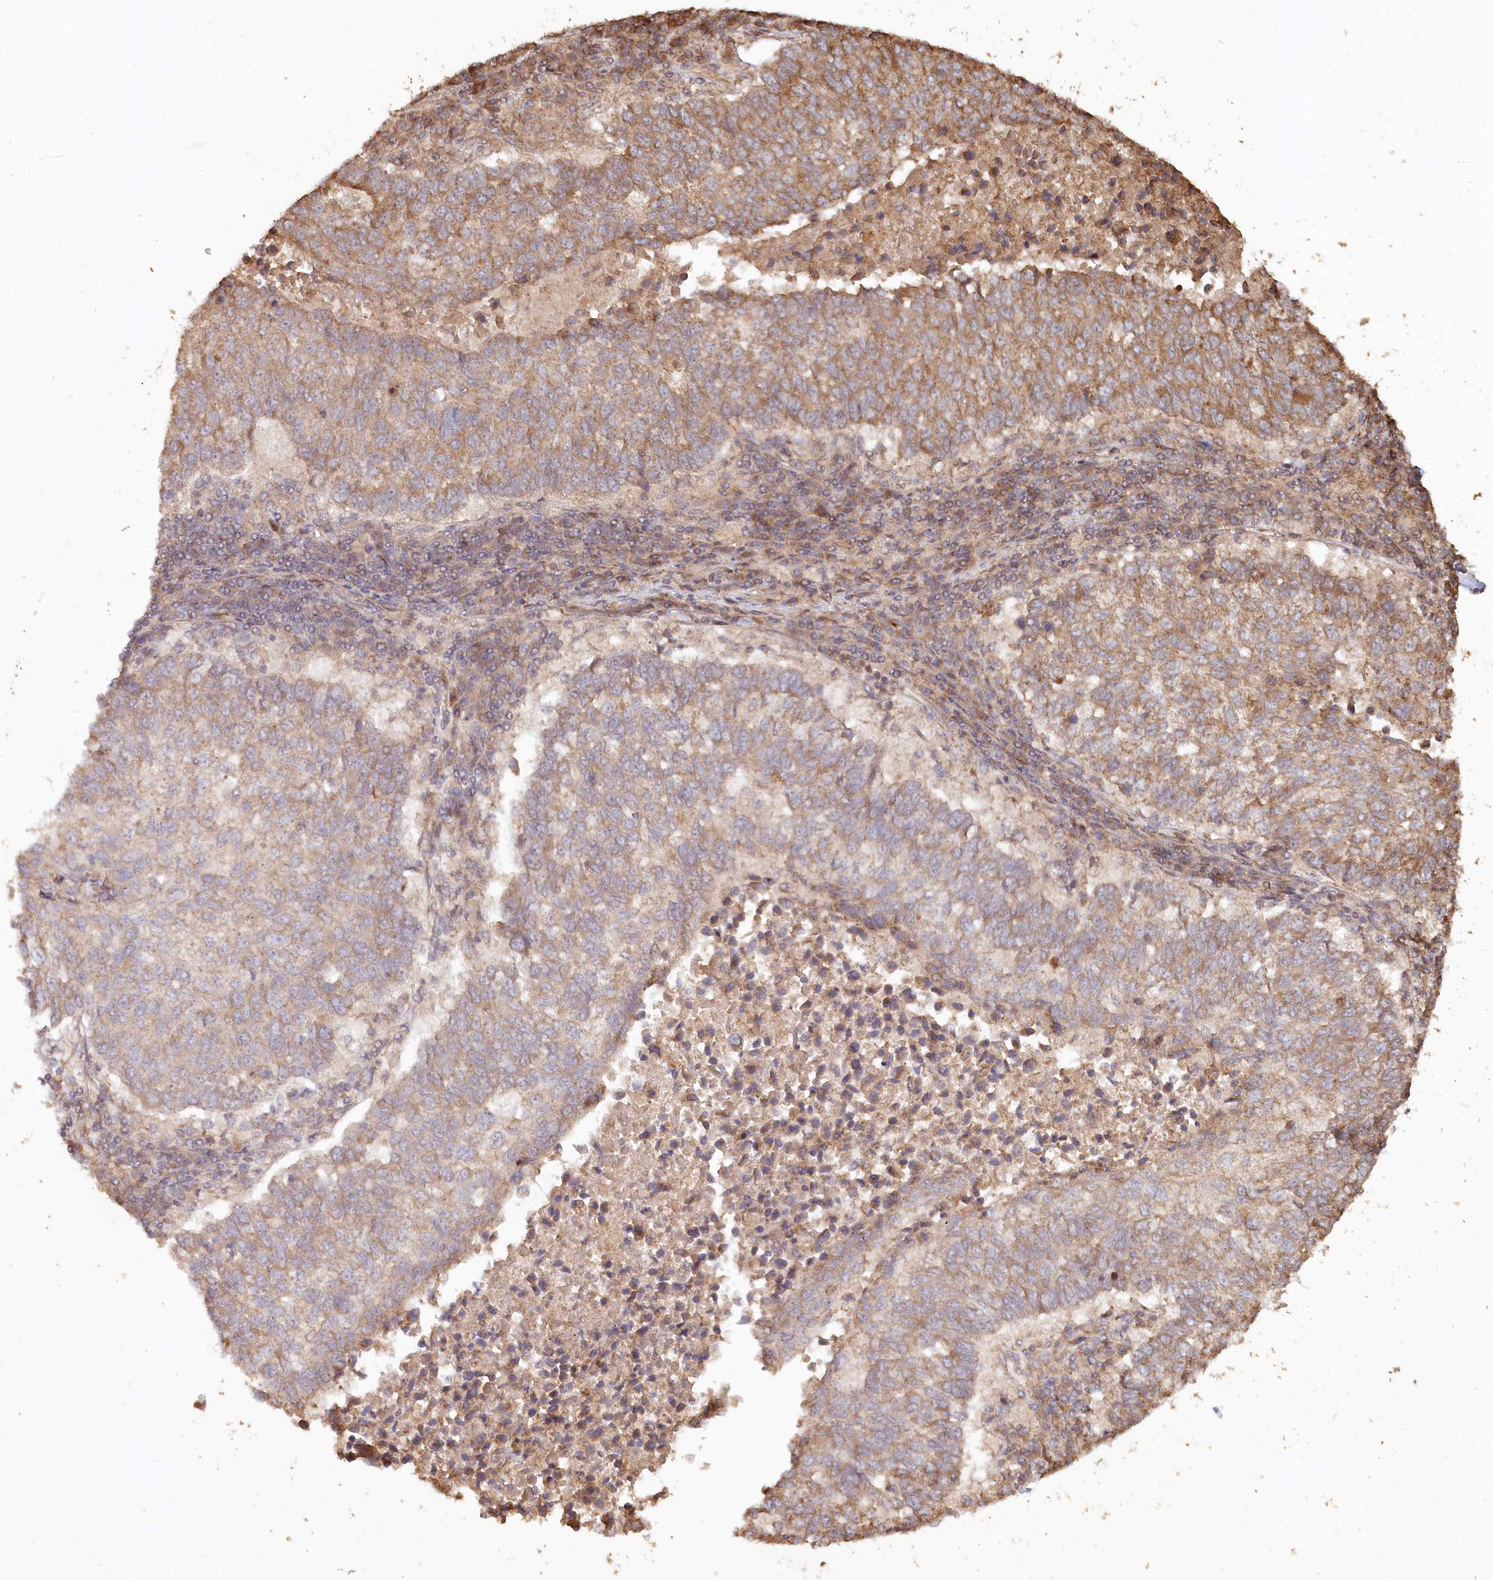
{"staining": {"intensity": "moderate", "quantity": "25%-75%", "location": "cytoplasmic/membranous"}, "tissue": "lung cancer", "cell_type": "Tumor cells", "image_type": "cancer", "snomed": [{"axis": "morphology", "description": "Squamous cell carcinoma, NOS"}, {"axis": "topography", "description": "Lung"}], "caption": "This image displays immunohistochemistry staining of human lung cancer (squamous cell carcinoma), with medium moderate cytoplasmic/membranous positivity in approximately 25%-75% of tumor cells.", "gene": "HAL", "patient": {"sex": "male", "age": 73}}